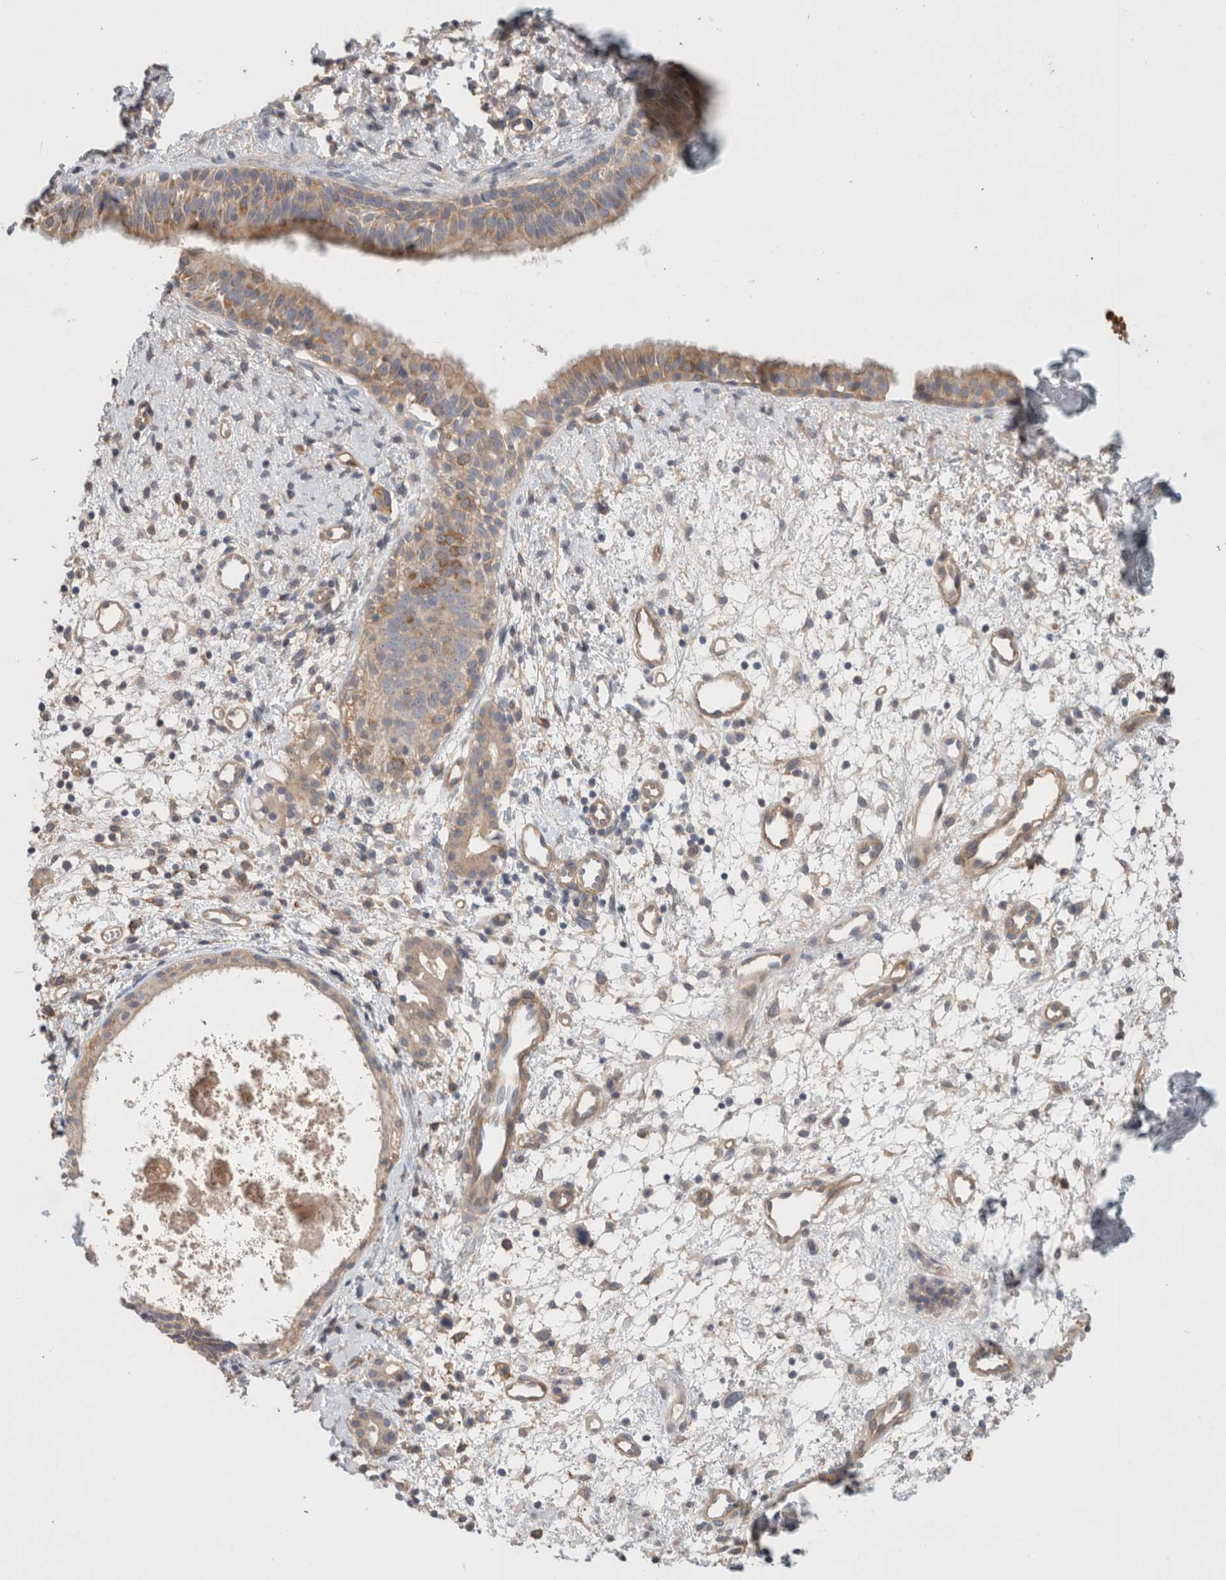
{"staining": {"intensity": "moderate", "quantity": ">75%", "location": "cytoplasmic/membranous"}, "tissue": "nasopharynx", "cell_type": "Respiratory epithelial cells", "image_type": "normal", "snomed": [{"axis": "morphology", "description": "Normal tissue, NOS"}, {"axis": "topography", "description": "Nasopharynx"}], "caption": "Protein analysis of normal nasopharynx exhibits moderate cytoplasmic/membranous staining in about >75% of respiratory epithelial cells.", "gene": "RASAL2", "patient": {"sex": "male", "age": 22}}